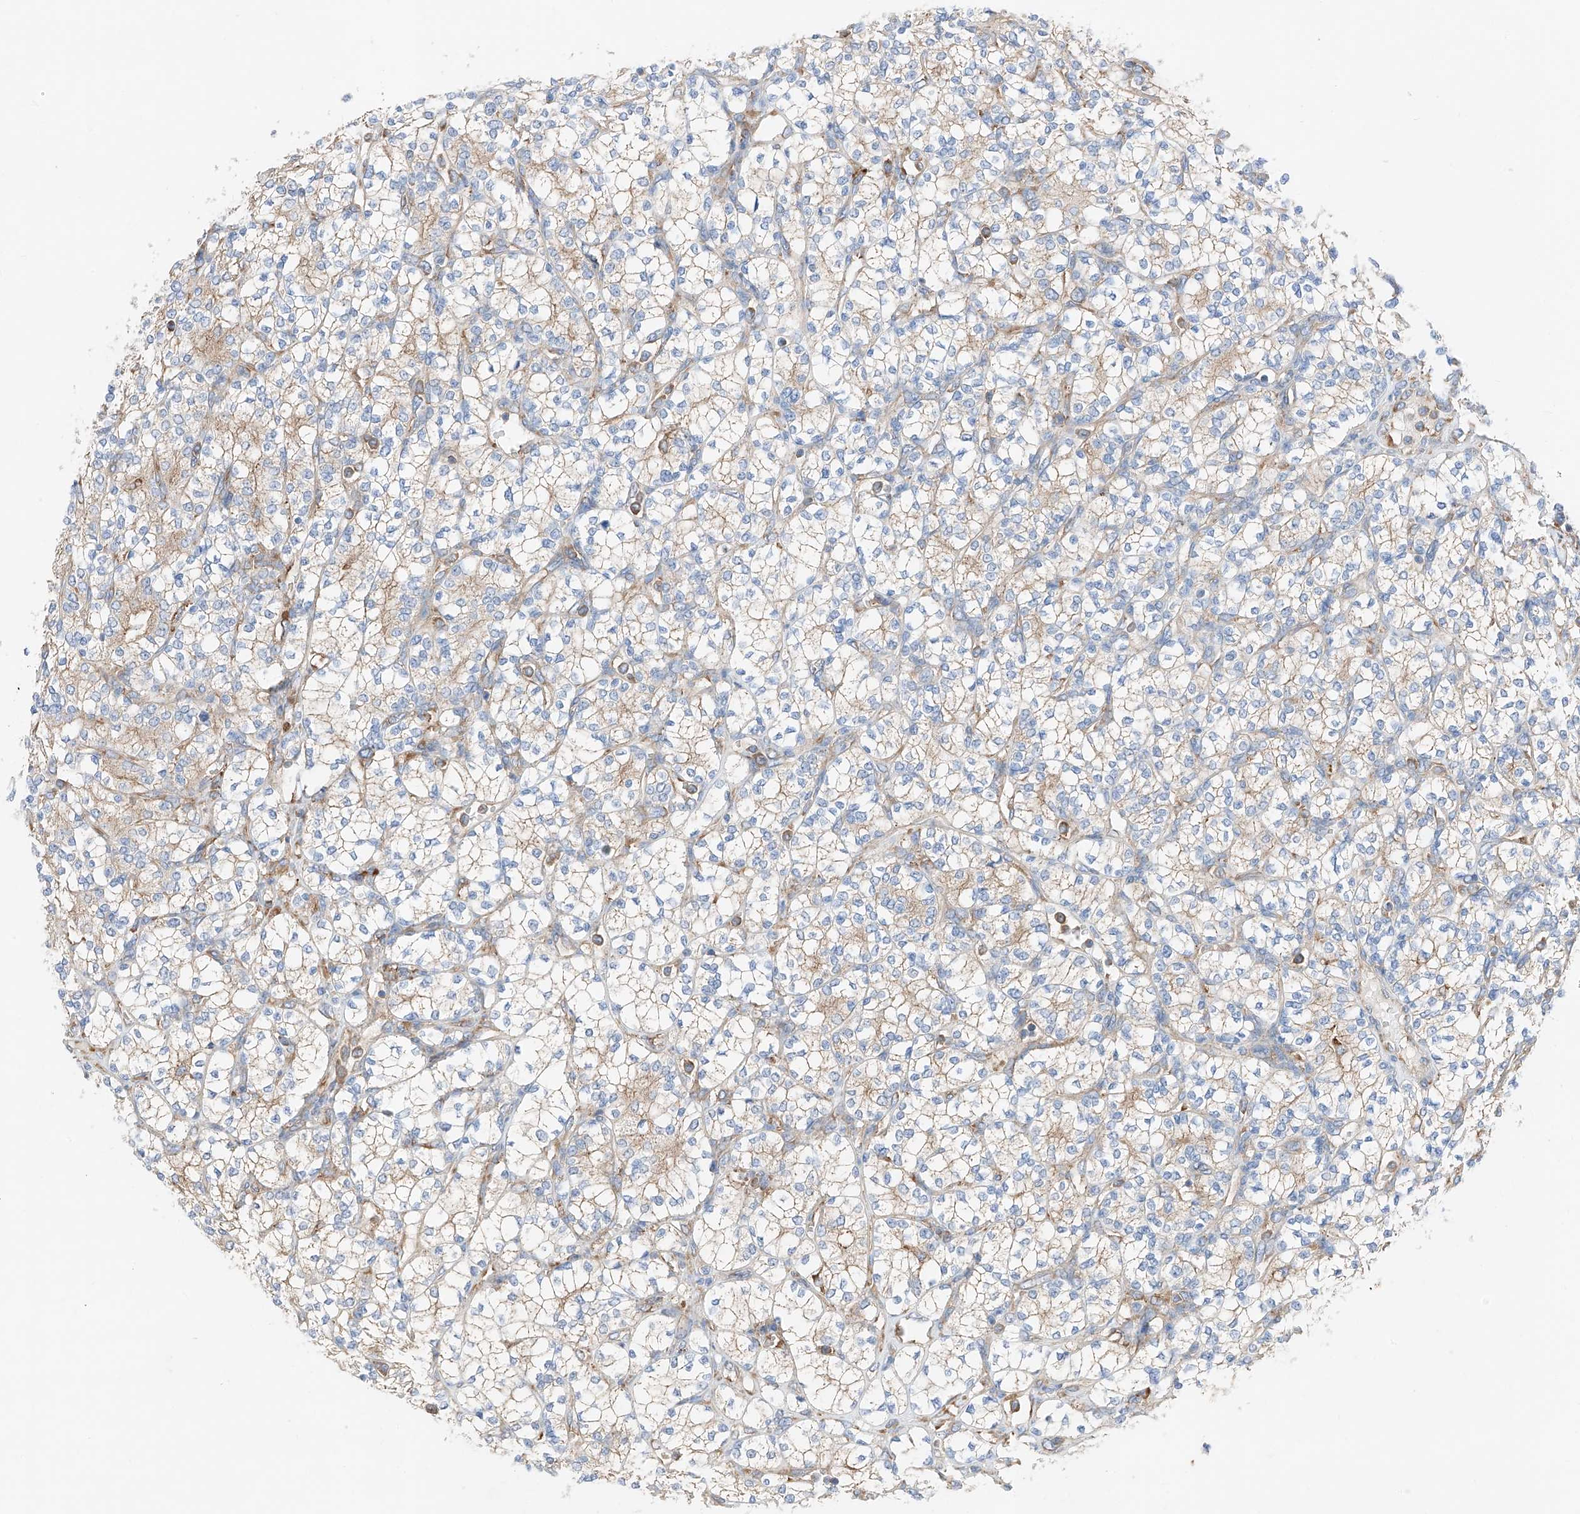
{"staining": {"intensity": "weak", "quantity": "<25%", "location": "cytoplasmic/membranous"}, "tissue": "renal cancer", "cell_type": "Tumor cells", "image_type": "cancer", "snomed": [{"axis": "morphology", "description": "Adenocarcinoma, NOS"}, {"axis": "topography", "description": "Kidney"}], "caption": "This is an immunohistochemistry histopathology image of adenocarcinoma (renal). There is no staining in tumor cells.", "gene": "CRELD1", "patient": {"sex": "male", "age": 77}}